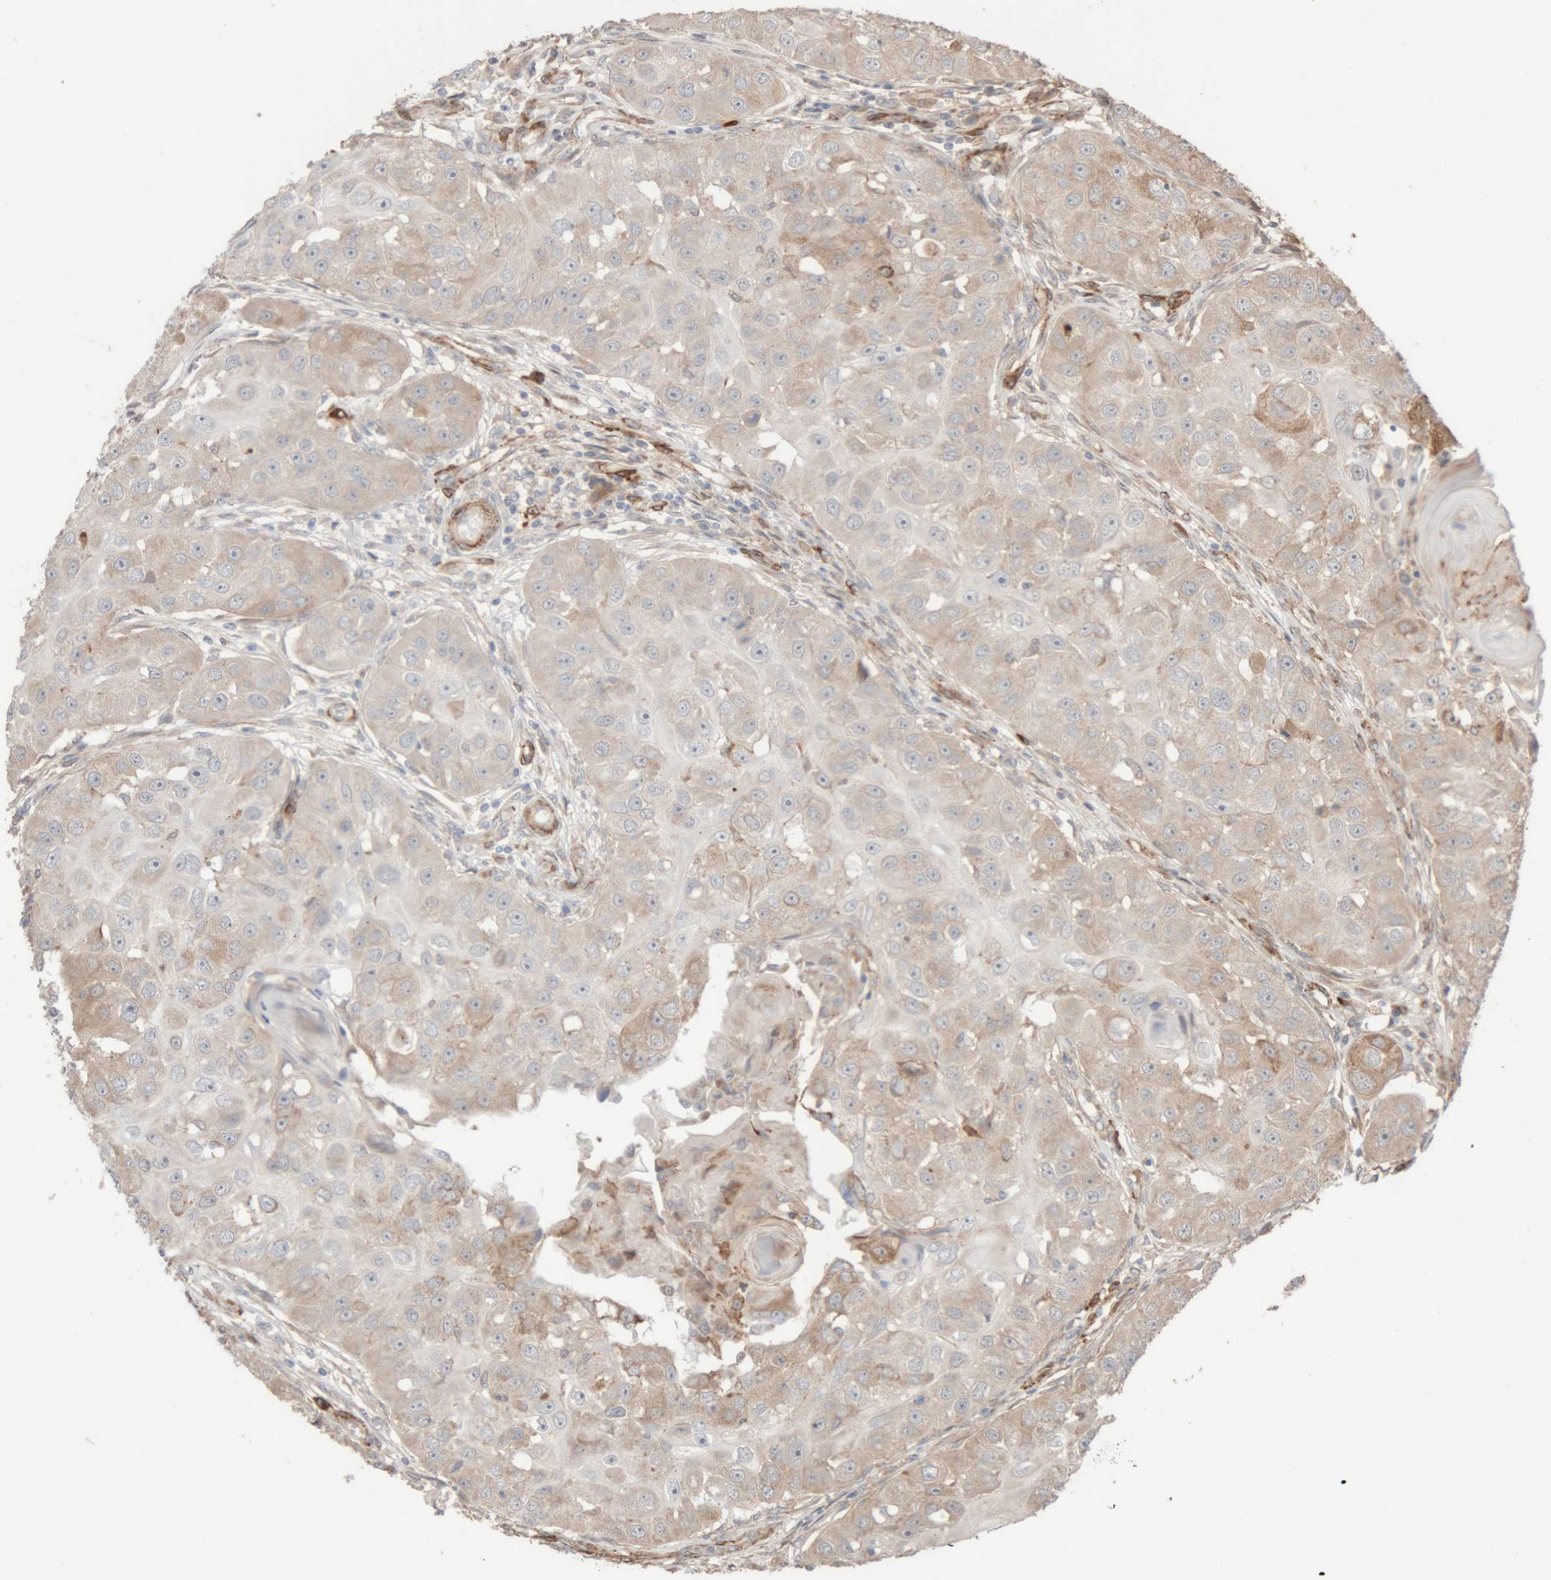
{"staining": {"intensity": "weak", "quantity": "25%-75%", "location": "cytoplasmic/membranous"}, "tissue": "head and neck cancer", "cell_type": "Tumor cells", "image_type": "cancer", "snomed": [{"axis": "morphology", "description": "Normal tissue, NOS"}, {"axis": "morphology", "description": "Squamous cell carcinoma, NOS"}, {"axis": "topography", "description": "Skeletal muscle"}, {"axis": "topography", "description": "Head-Neck"}], "caption": "Squamous cell carcinoma (head and neck) stained with a protein marker exhibits weak staining in tumor cells.", "gene": "RAB32", "patient": {"sex": "male", "age": 51}}